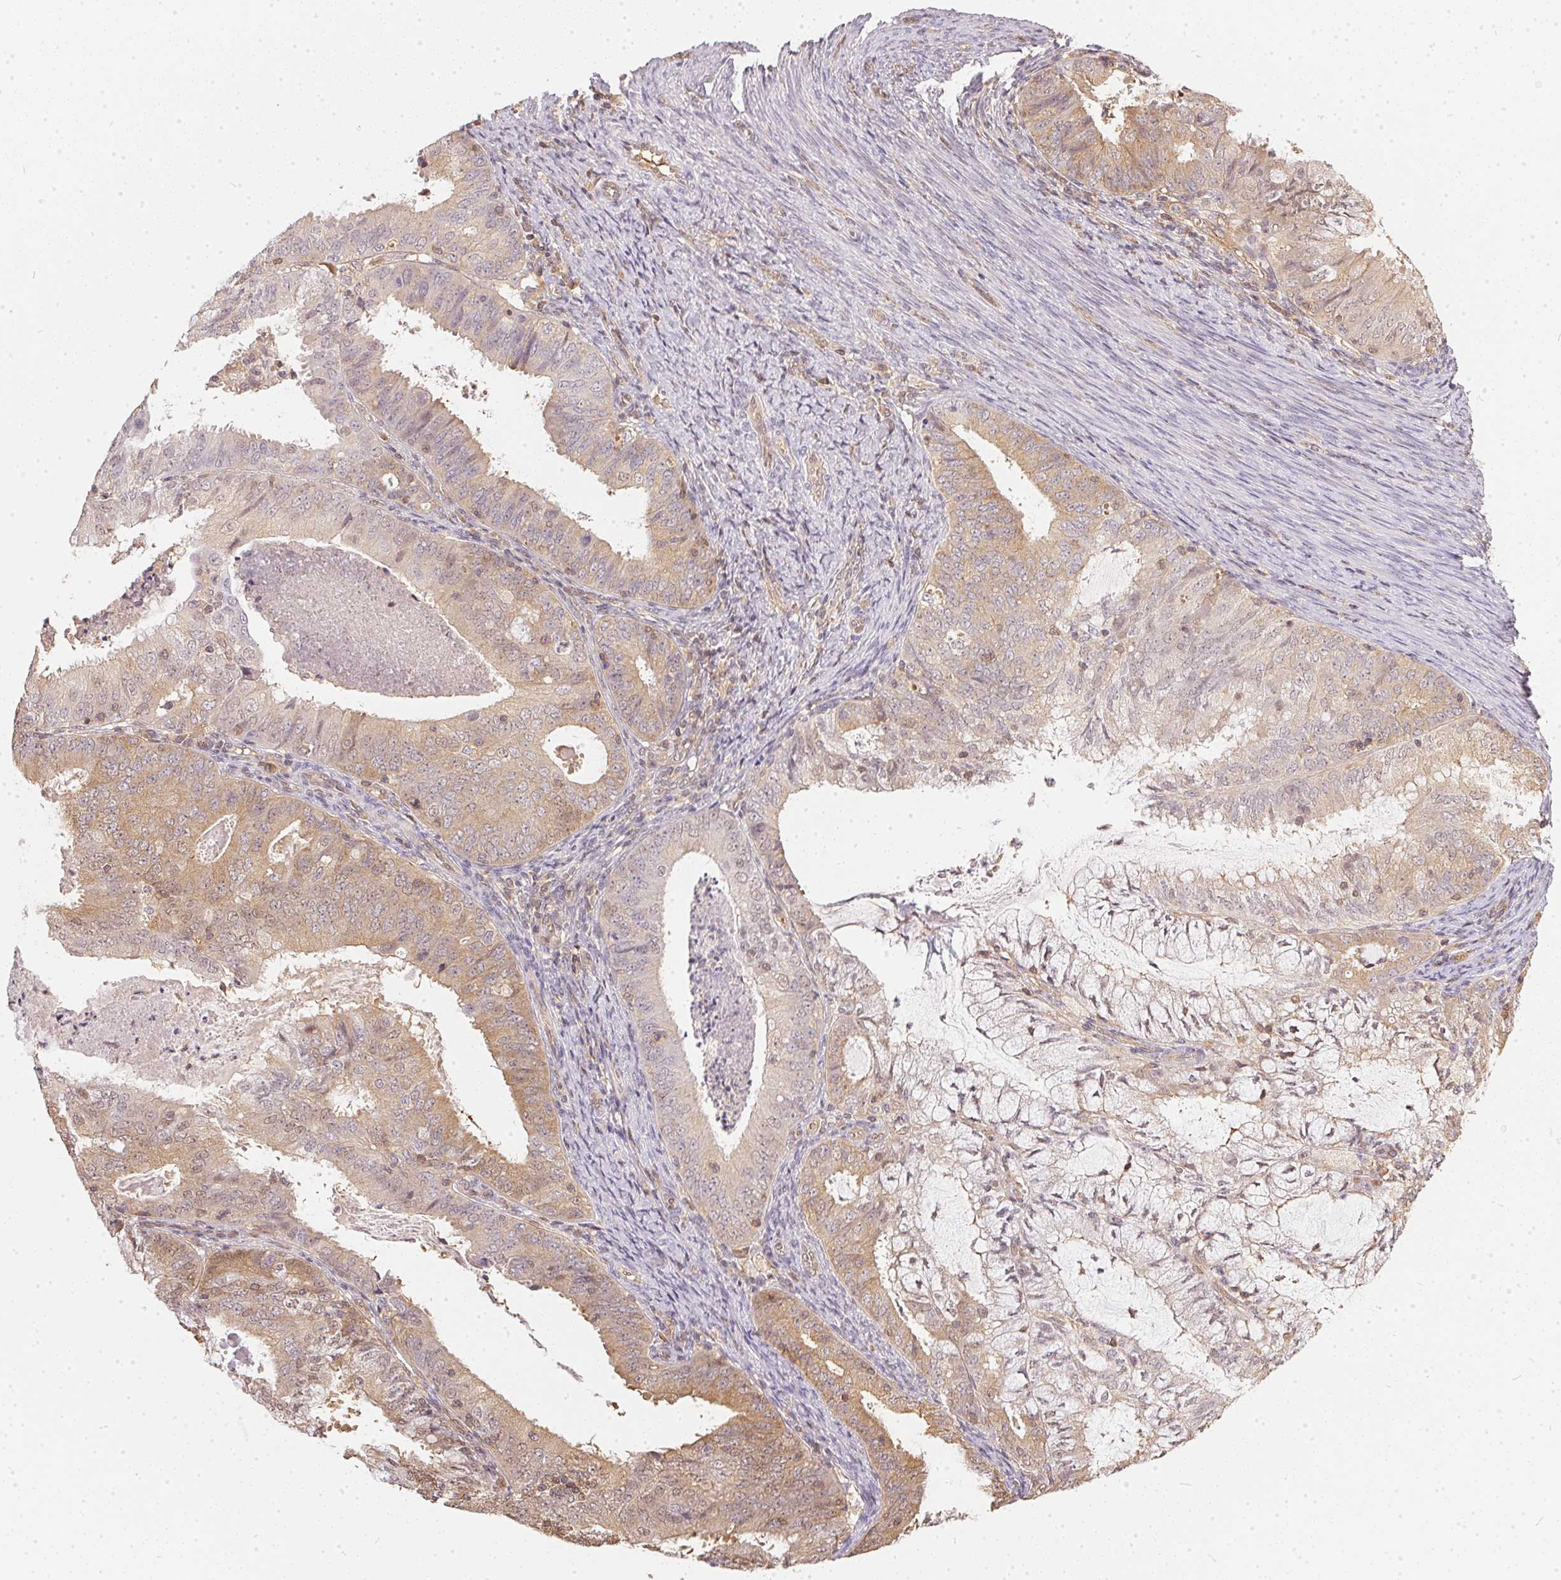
{"staining": {"intensity": "moderate", "quantity": ">75%", "location": "cytoplasmic/membranous"}, "tissue": "endometrial cancer", "cell_type": "Tumor cells", "image_type": "cancer", "snomed": [{"axis": "morphology", "description": "Adenocarcinoma, NOS"}, {"axis": "topography", "description": "Endometrium"}], "caption": "Endometrial adenocarcinoma stained with DAB (3,3'-diaminobenzidine) immunohistochemistry displays medium levels of moderate cytoplasmic/membranous positivity in approximately >75% of tumor cells.", "gene": "BLMH", "patient": {"sex": "female", "age": 57}}